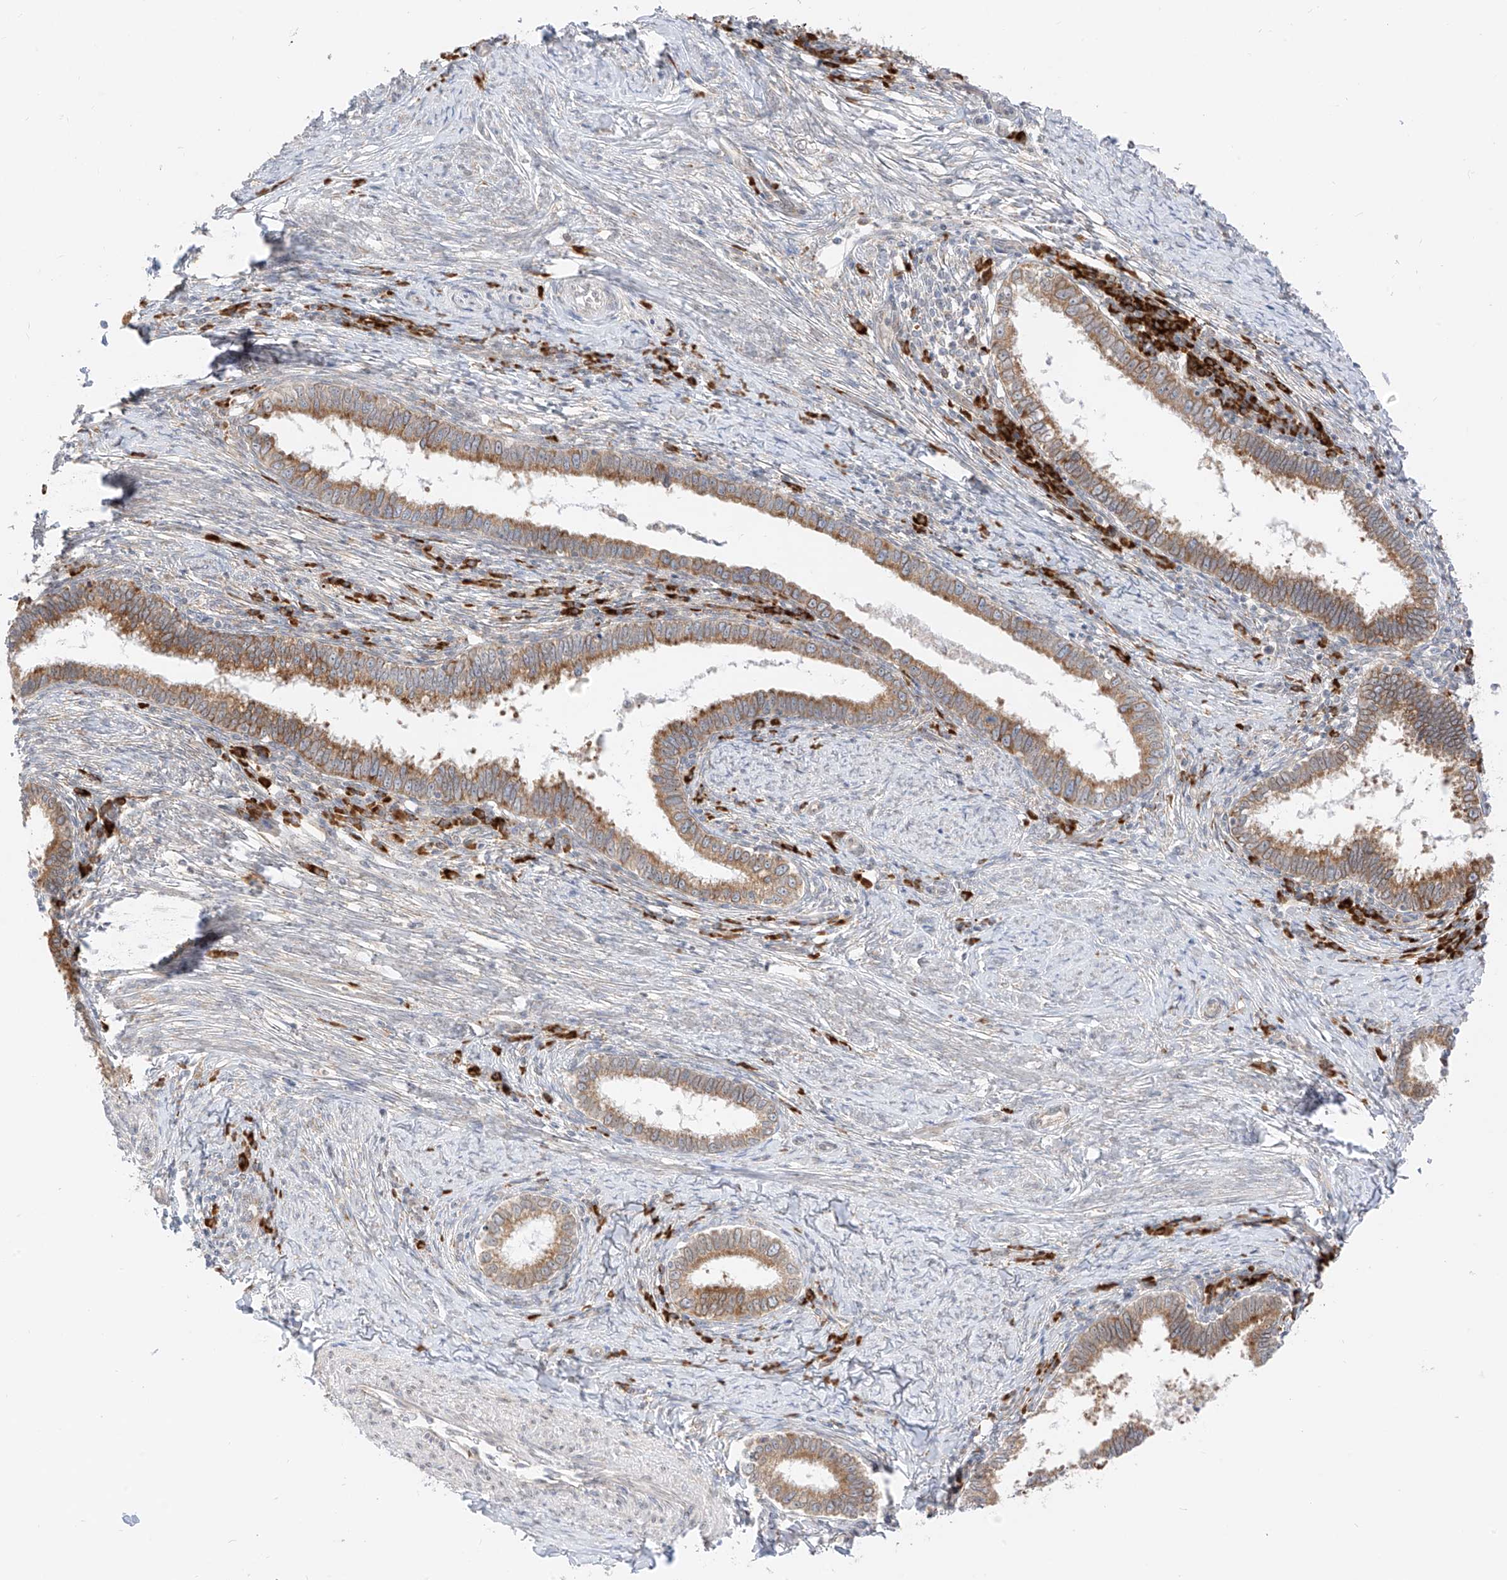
{"staining": {"intensity": "moderate", "quantity": ">75%", "location": "cytoplasmic/membranous"}, "tissue": "cervical cancer", "cell_type": "Tumor cells", "image_type": "cancer", "snomed": [{"axis": "morphology", "description": "Adenocarcinoma, NOS"}, {"axis": "topography", "description": "Cervix"}], "caption": "The micrograph displays immunohistochemical staining of cervical adenocarcinoma. There is moderate cytoplasmic/membranous staining is identified in approximately >75% of tumor cells. (DAB IHC with brightfield microscopy, high magnification).", "gene": "STT3A", "patient": {"sex": "female", "age": 36}}